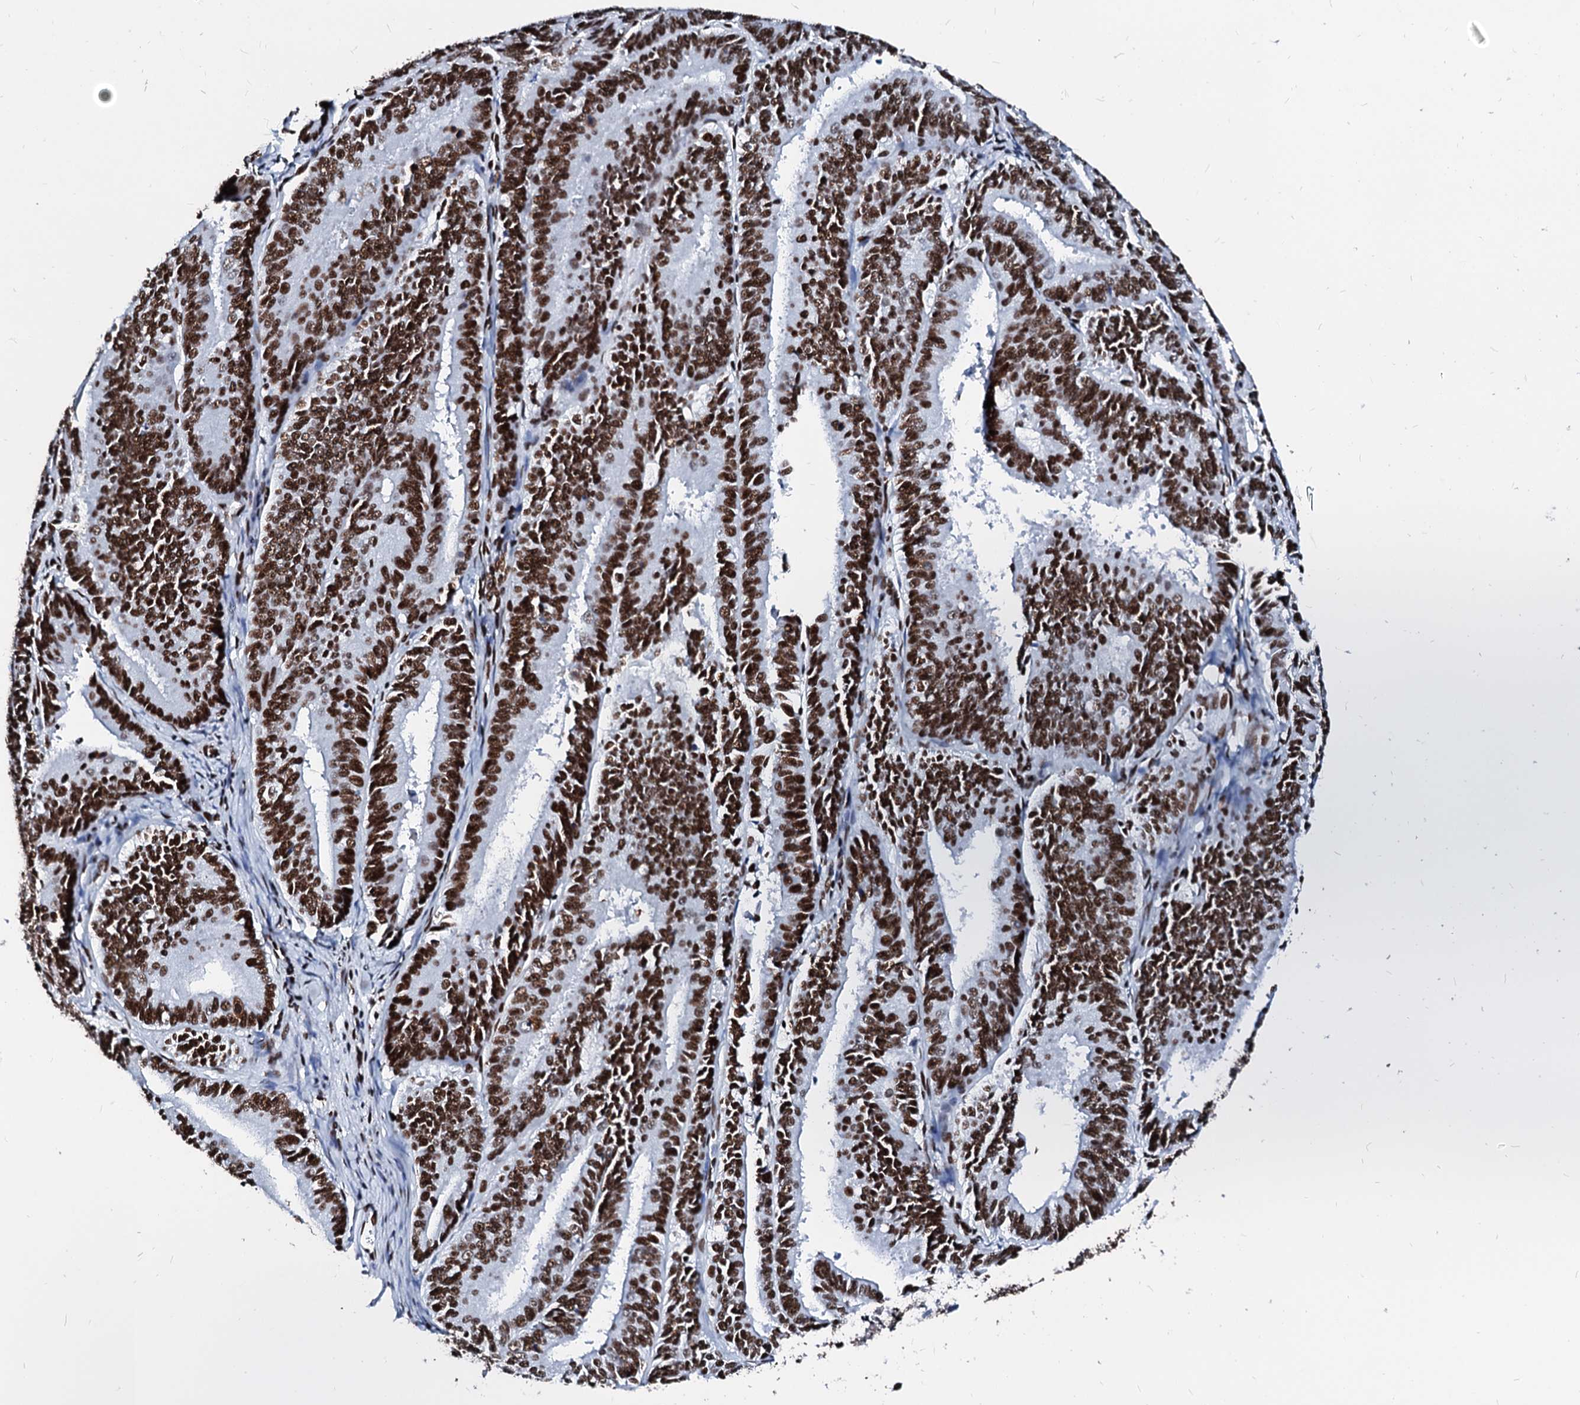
{"staining": {"intensity": "strong", "quantity": ">75%", "location": "nuclear"}, "tissue": "endometrial cancer", "cell_type": "Tumor cells", "image_type": "cancer", "snomed": [{"axis": "morphology", "description": "Adenocarcinoma, NOS"}, {"axis": "topography", "description": "Endometrium"}], "caption": "A high amount of strong nuclear expression is appreciated in about >75% of tumor cells in endometrial cancer tissue.", "gene": "RALY", "patient": {"sex": "female", "age": 73}}